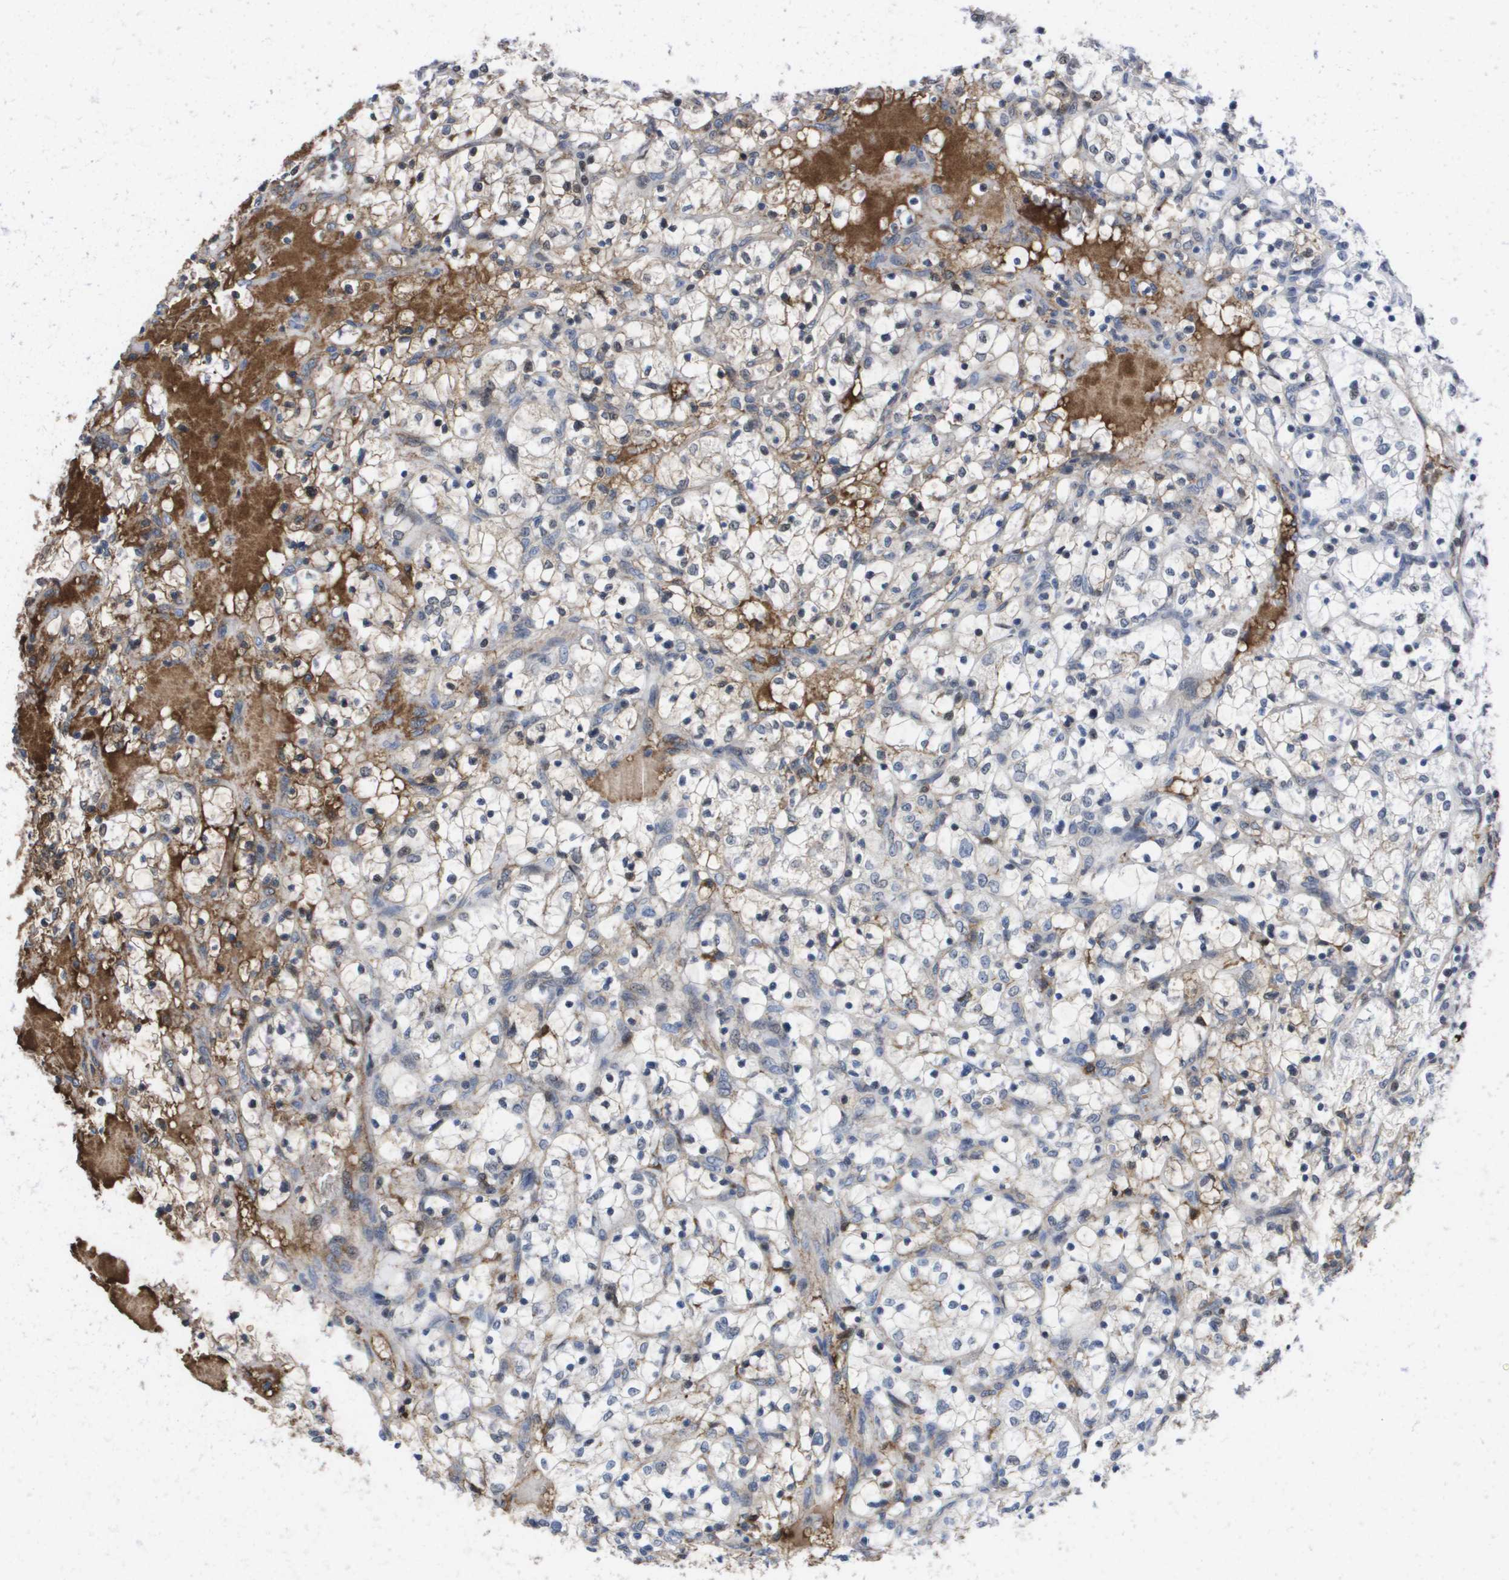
{"staining": {"intensity": "weak", "quantity": "<25%", "location": "cytoplasmic/membranous"}, "tissue": "renal cancer", "cell_type": "Tumor cells", "image_type": "cancer", "snomed": [{"axis": "morphology", "description": "Adenocarcinoma, NOS"}, {"axis": "topography", "description": "Kidney"}], "caption": "This is an immunohistochemistry histopathology image of renal adenocarcinoma. There is no expression in tumor cells.", "gene": "SERPINC1", "patient": {"sex": "female", "age": 69}}